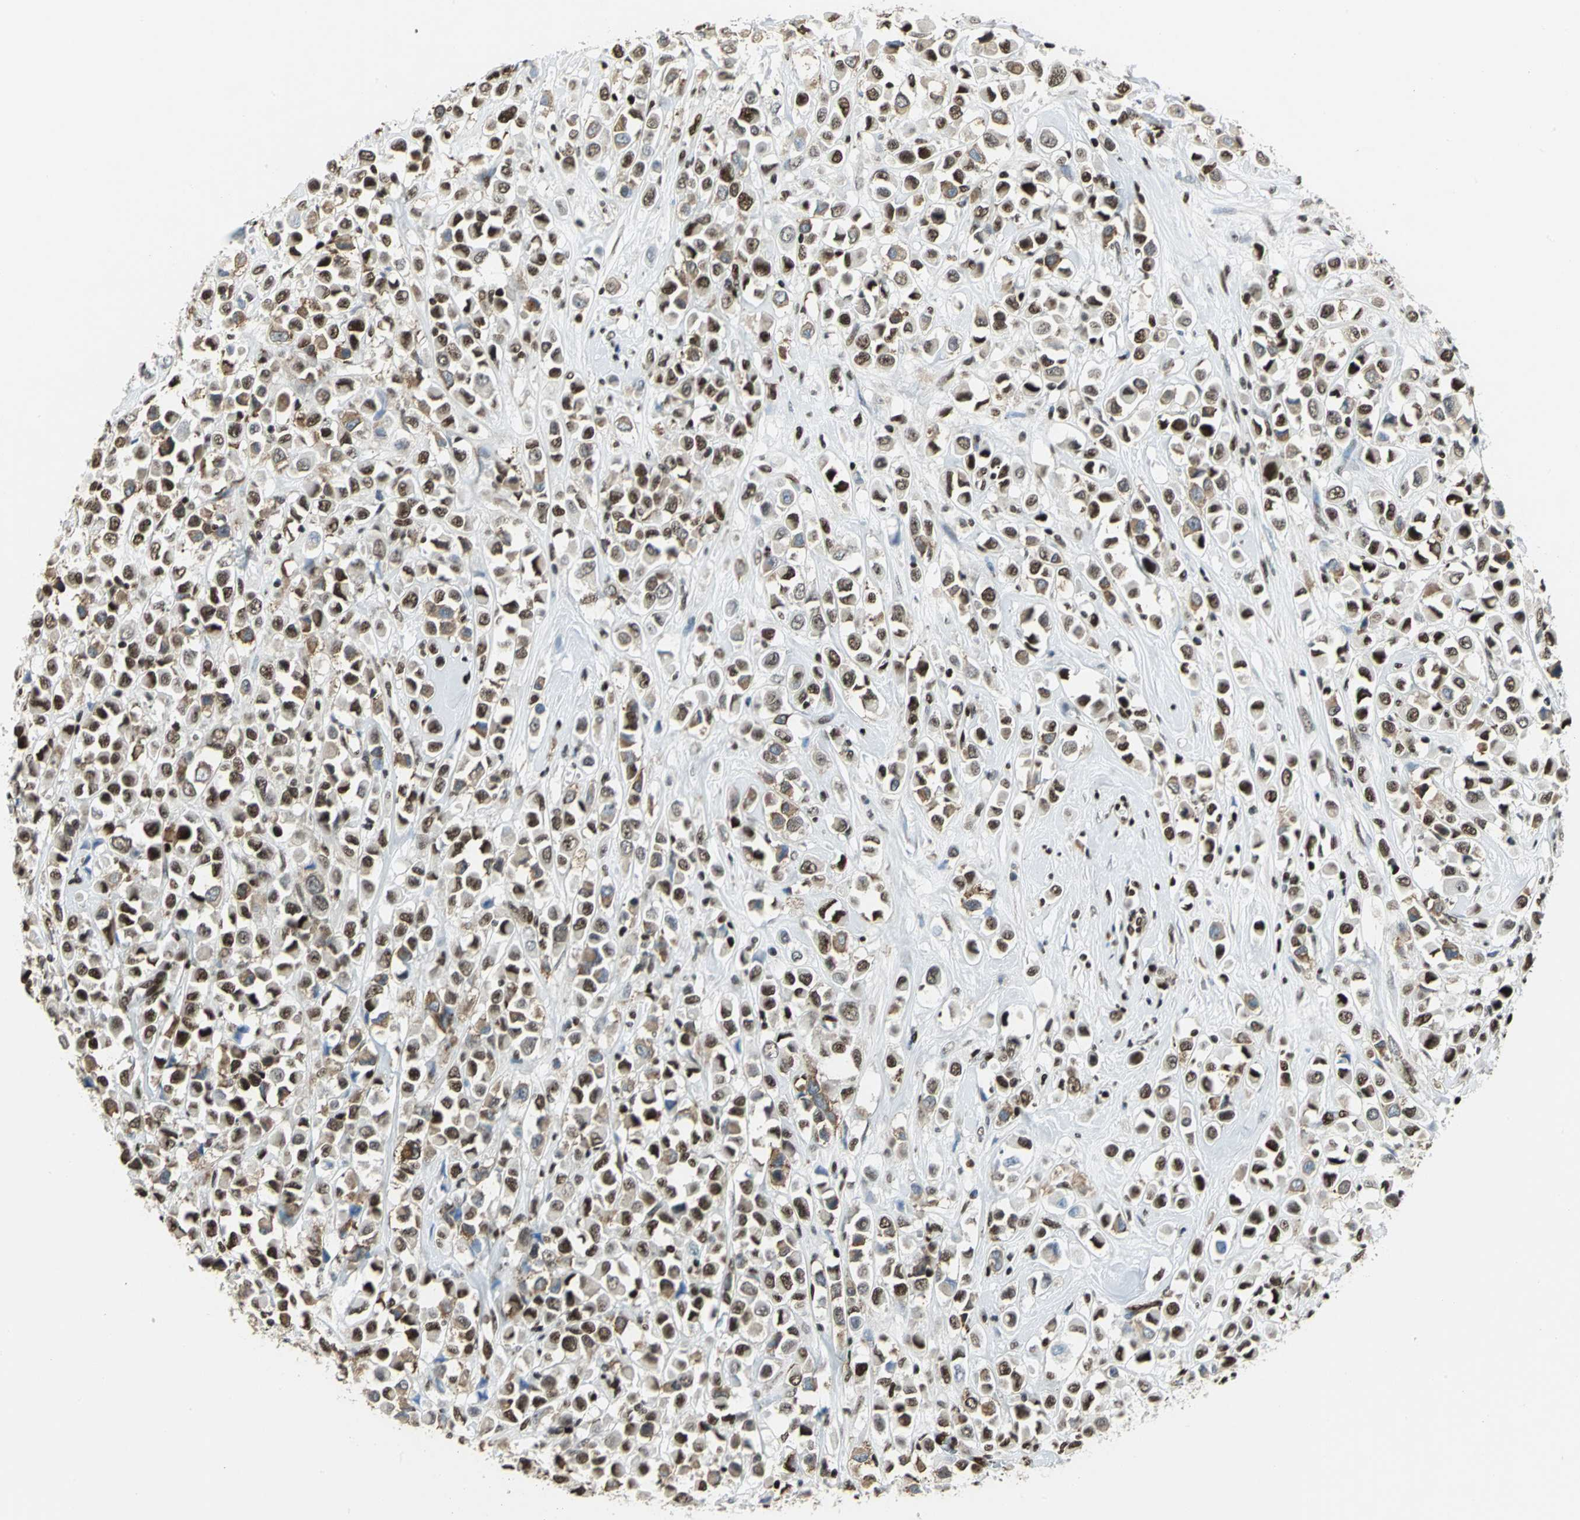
{"staining": {"intensity": "strong", "quantity": ">75%", "location": "nuclear"}, "tissue": "breast cancer", "cell_type": "Tumor cells", "image_type": "cancer", "snomed": [{"axis": "morphology", "description": "Duct carcinoma"}, {"axis": "topography", "description": "Breast"}], "caption": "Immunohistochemical staining of human invasive ductal carcinoma (breast) shows strong nuclear protein expression in about >75% of tumor cells.", "gene": "HMGB1", "patient": {"sex": "female", "age": 61}}